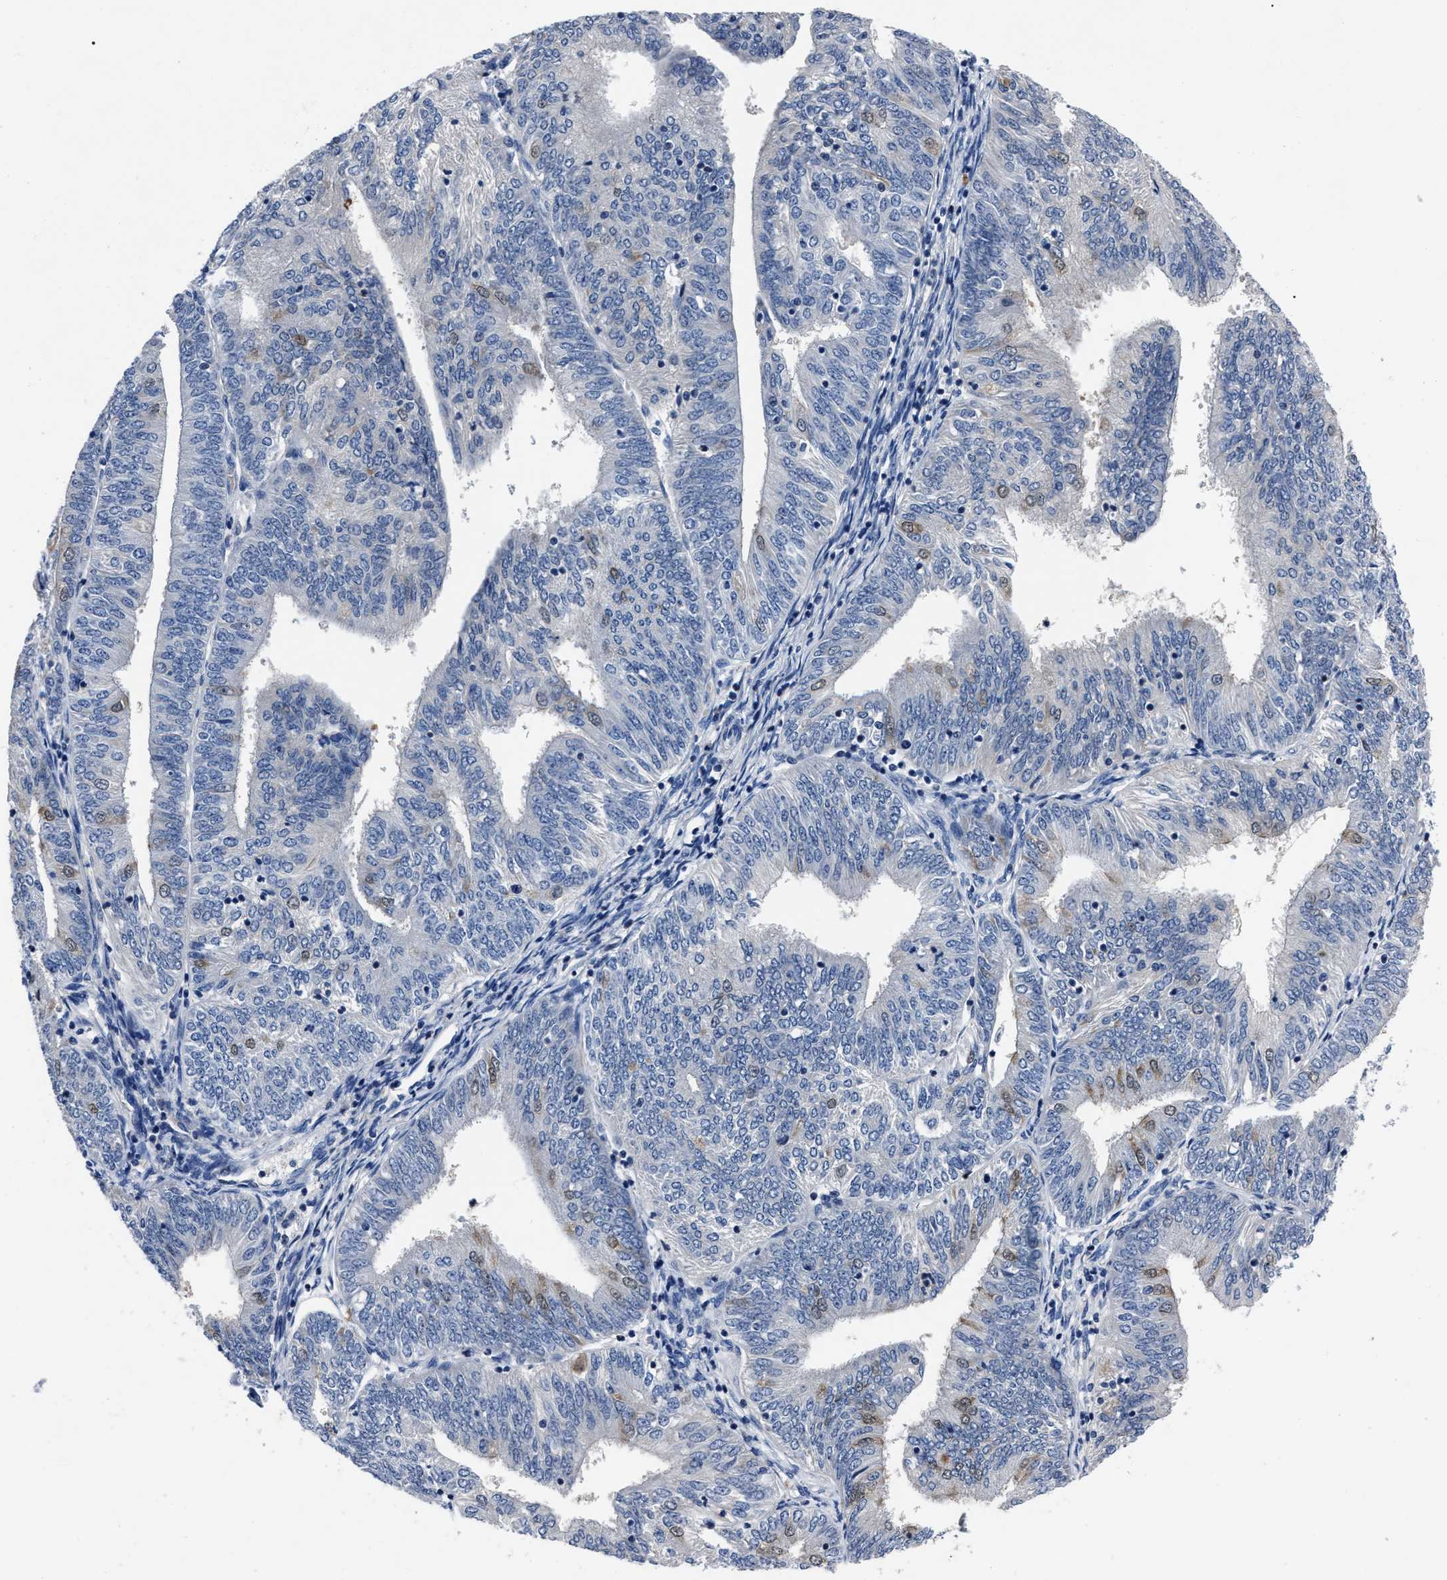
{"staining": {"intensity": "weak", "quantity": "<25%", "location": "nuclear"}, "tissue": "endometrial cancer", "cell_type": "Tumor cells", "image_type": "cancer", "snomed": [{"axis": "morphology", "description": "Adenocarcinoma, NOS"}, {"axis": "topography", "description": "Endometrium"}], "caption": "High magnification brightfield microscopy of adenocarcinoma (endometrial) stained with DAB (brown) and counterstained with hematoxylin (blue): tumor cells show no significant positivity.", "gene": "OR10G3", "patient": {"sex": "female", "age": 58}}